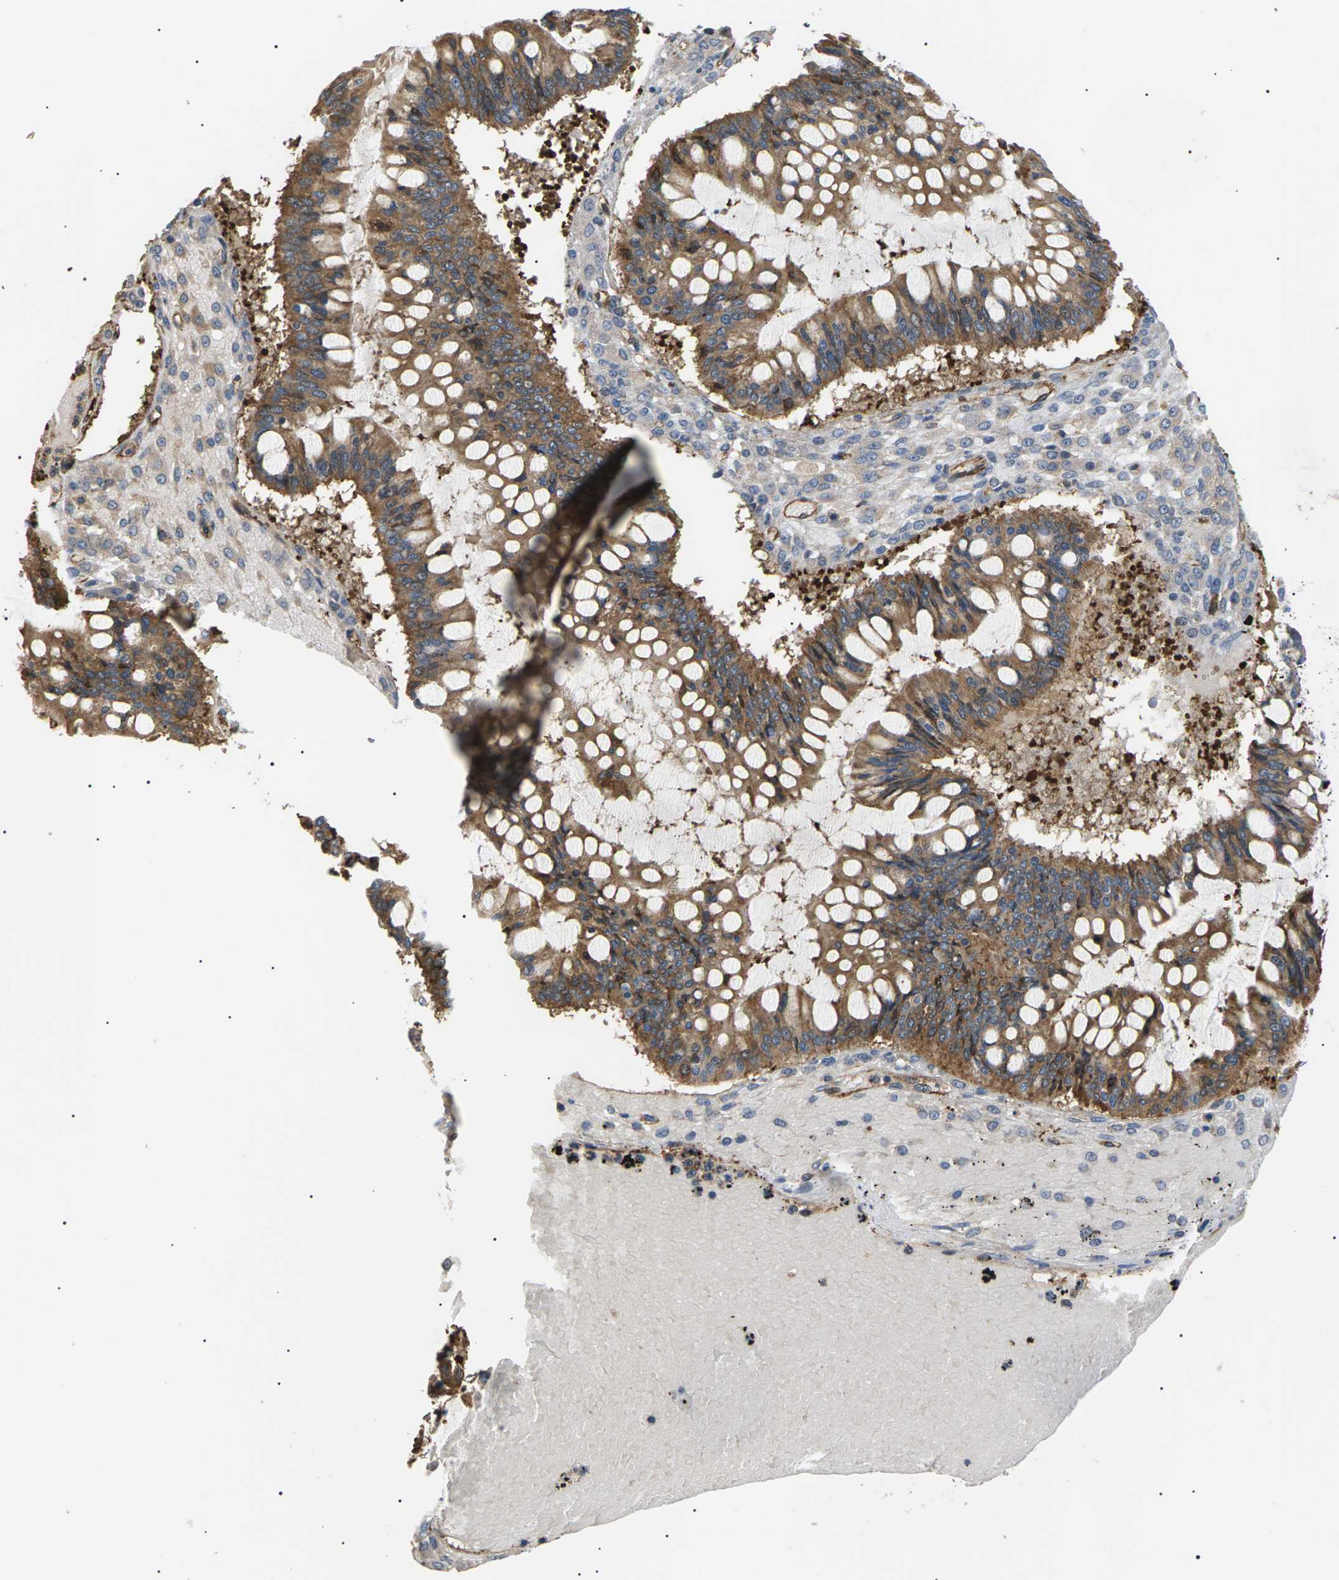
{"staining": {"intensity": "moderate", "quantity": ">75%", "location": "cytoplasmic/membranous"}, "tissue": "ovarian cancer", "cell_type": "Tumor cells", "image_type": "cancer", "snomed": [{"axis": "morphology", "description": "Cystadenocarcinoma, mucinous, NOS"}, {"axis": "topography", "description": "Ovary"}], "caption": "A micrograph of human ovarian cancer stained for a protein reveals moderate cytoplasmic/membranous brown staining in tumor cells.", "gene": "TMTC4", "patient": {"sex": "female", "age": 73}}